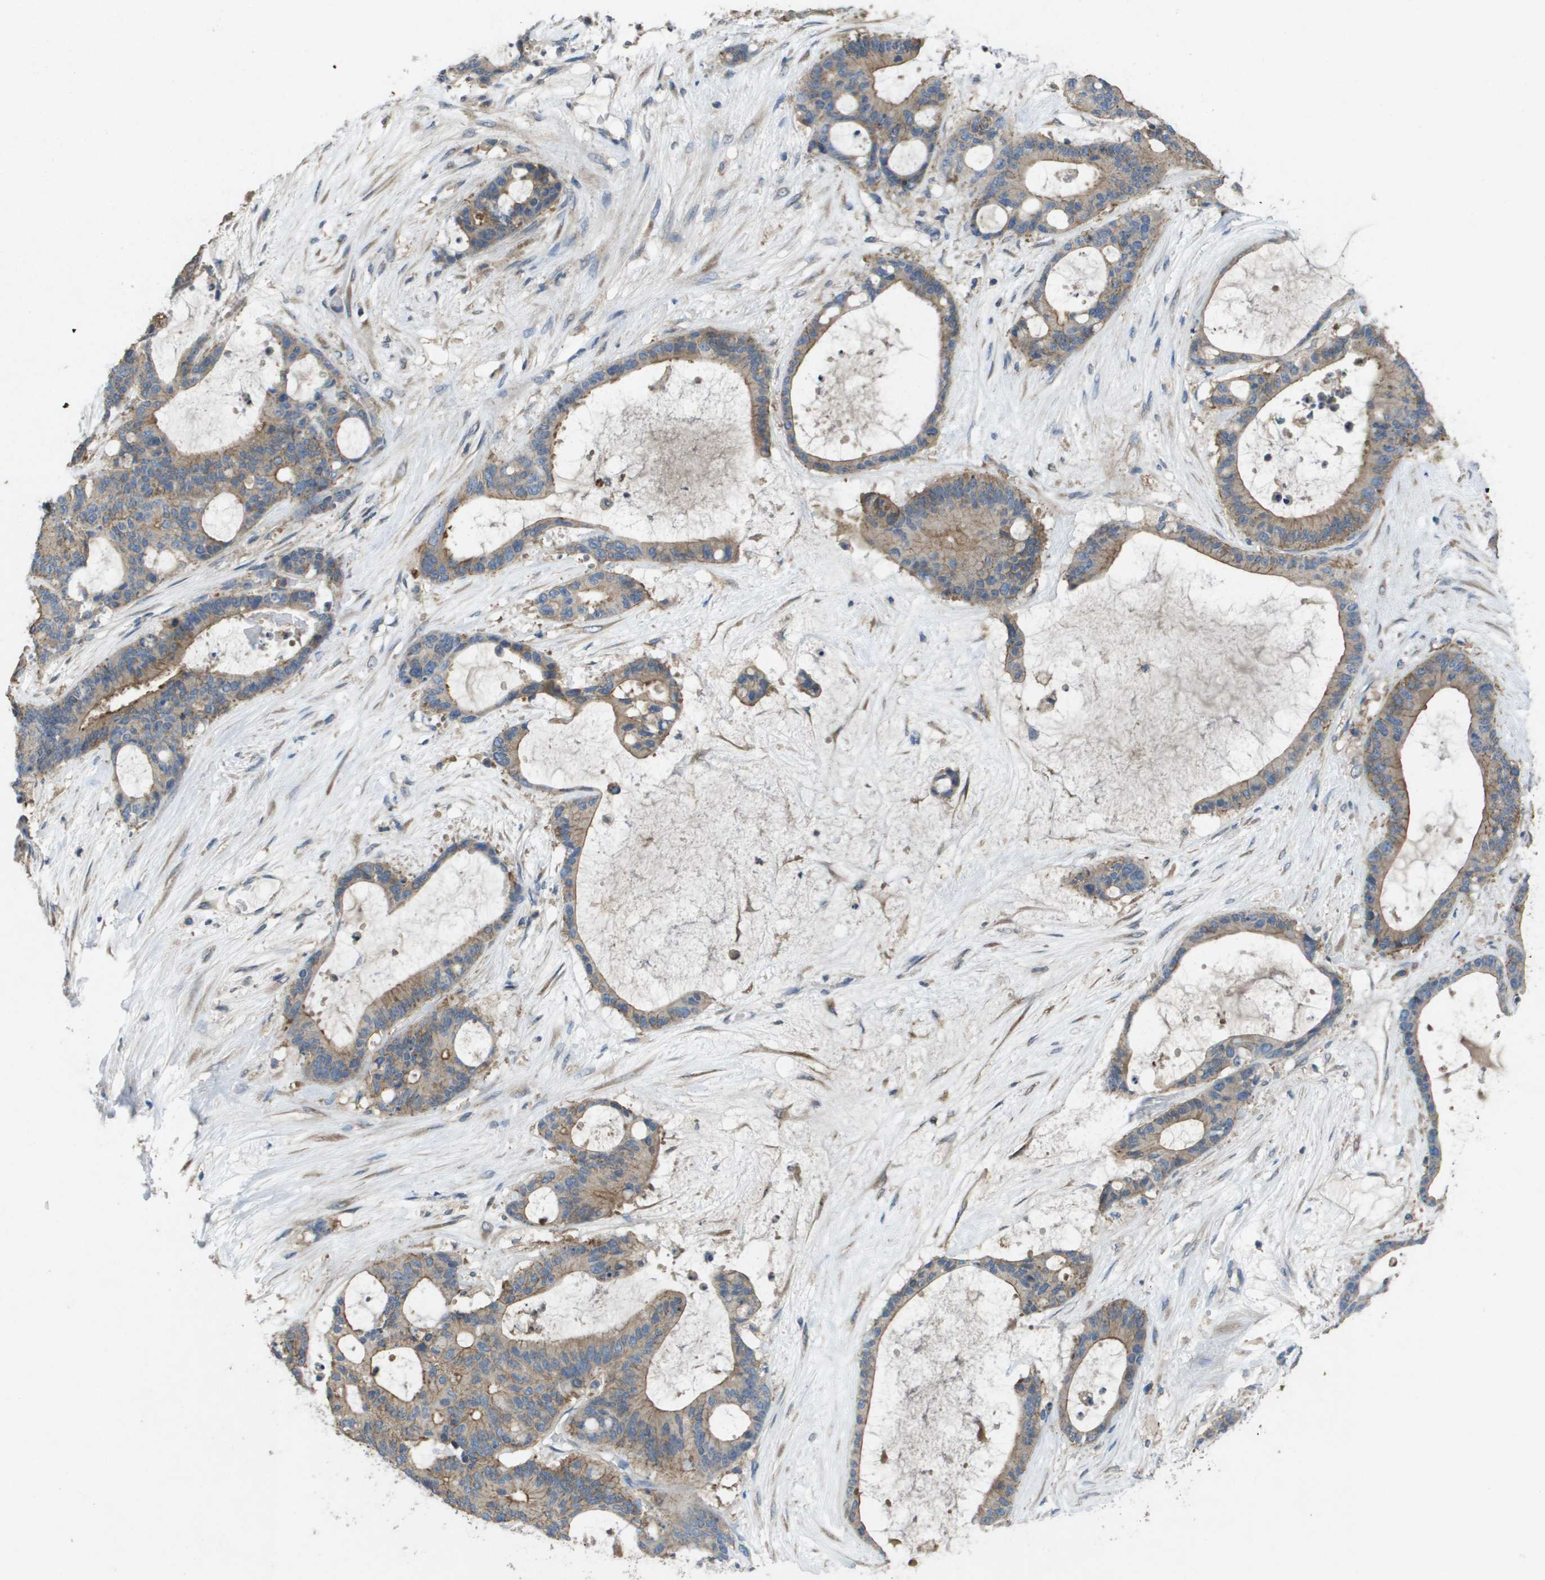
{"staining": {"intensity": "moderate", "quantity": ">75%", "location": "cytoplasmic/membranous"}, "tissue": "liver cancer", "cell_type": "Tumor cells", "image_type": "cancer", "snomed": [{"axis": "morphology", "description": "Cholangiocarcinoma"}, {"axis": "topography", "description": "Liver"}], "caption": "This histopathology image reveals cholangiocarcinoma (liver) stained with IHC to label a protein in brown. The cytoplasmic/membranous of tumor cells show moderate positivity for the protein. Nuclei are counter-stained blue.", "gene": "CLCA4", "patient": {"sex": "female", "age": 73}}